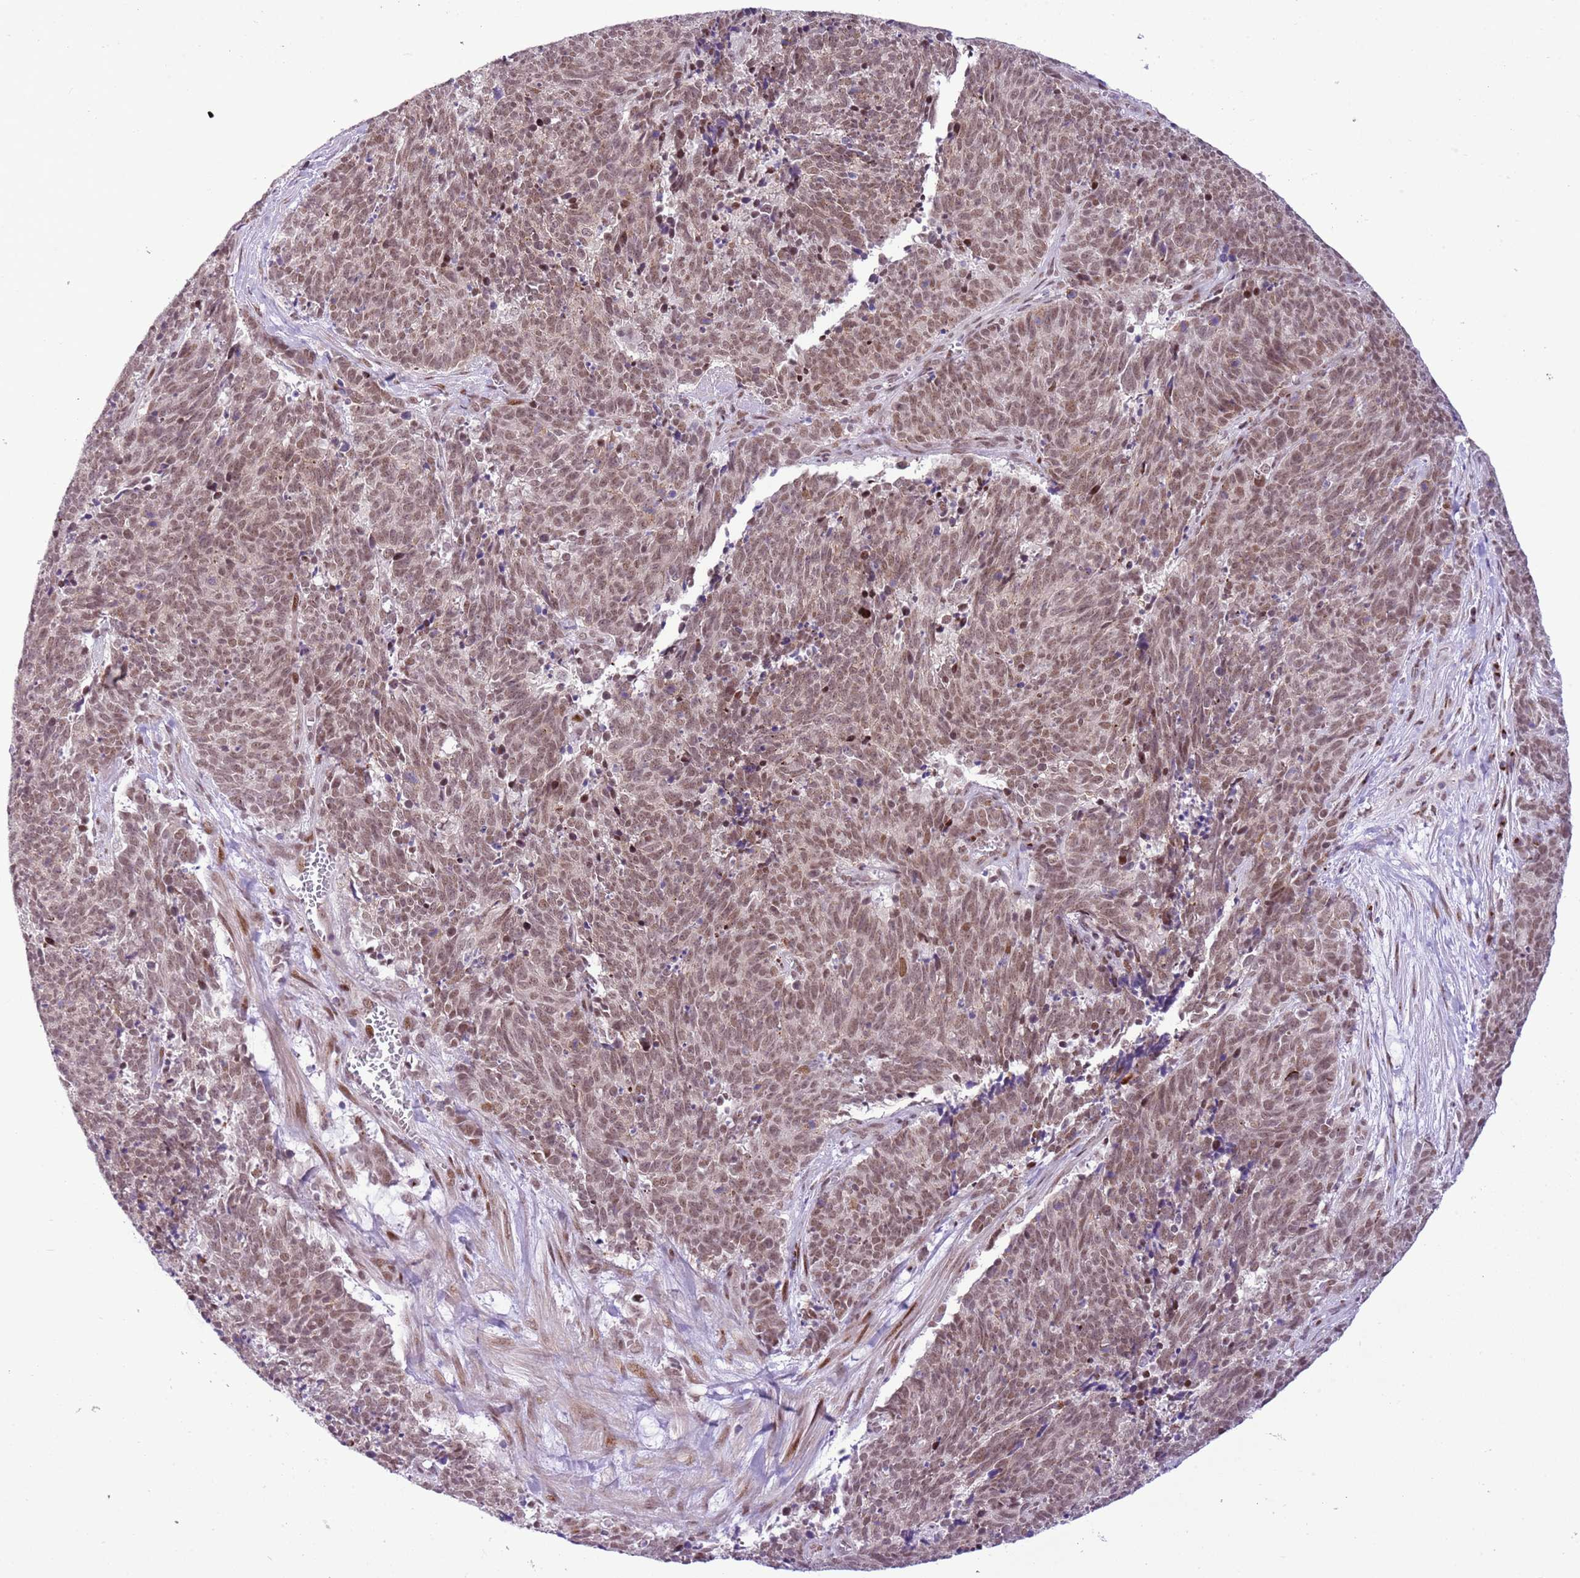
{"staining": {"intensity": "moderate", "quantity": ">75%", "location": "nuclear"}, "tissue": "cervical cancer", "cell_type": "Tumor cells", "image_type": "cancer", "snomed": [{"axis": "morphology", "description": "Squamous cell carcinoma, NOS"}, {"axis": "topography", "description": "Cervix"}], "caption": "Approximately >75% of tumor cells in cervical cancer demonstrate moderate nuclear protein staining as visualized by brown immunohistochemical staining.", "gene": "NACC2", "patient": {"sex": "female", "age": 29}}